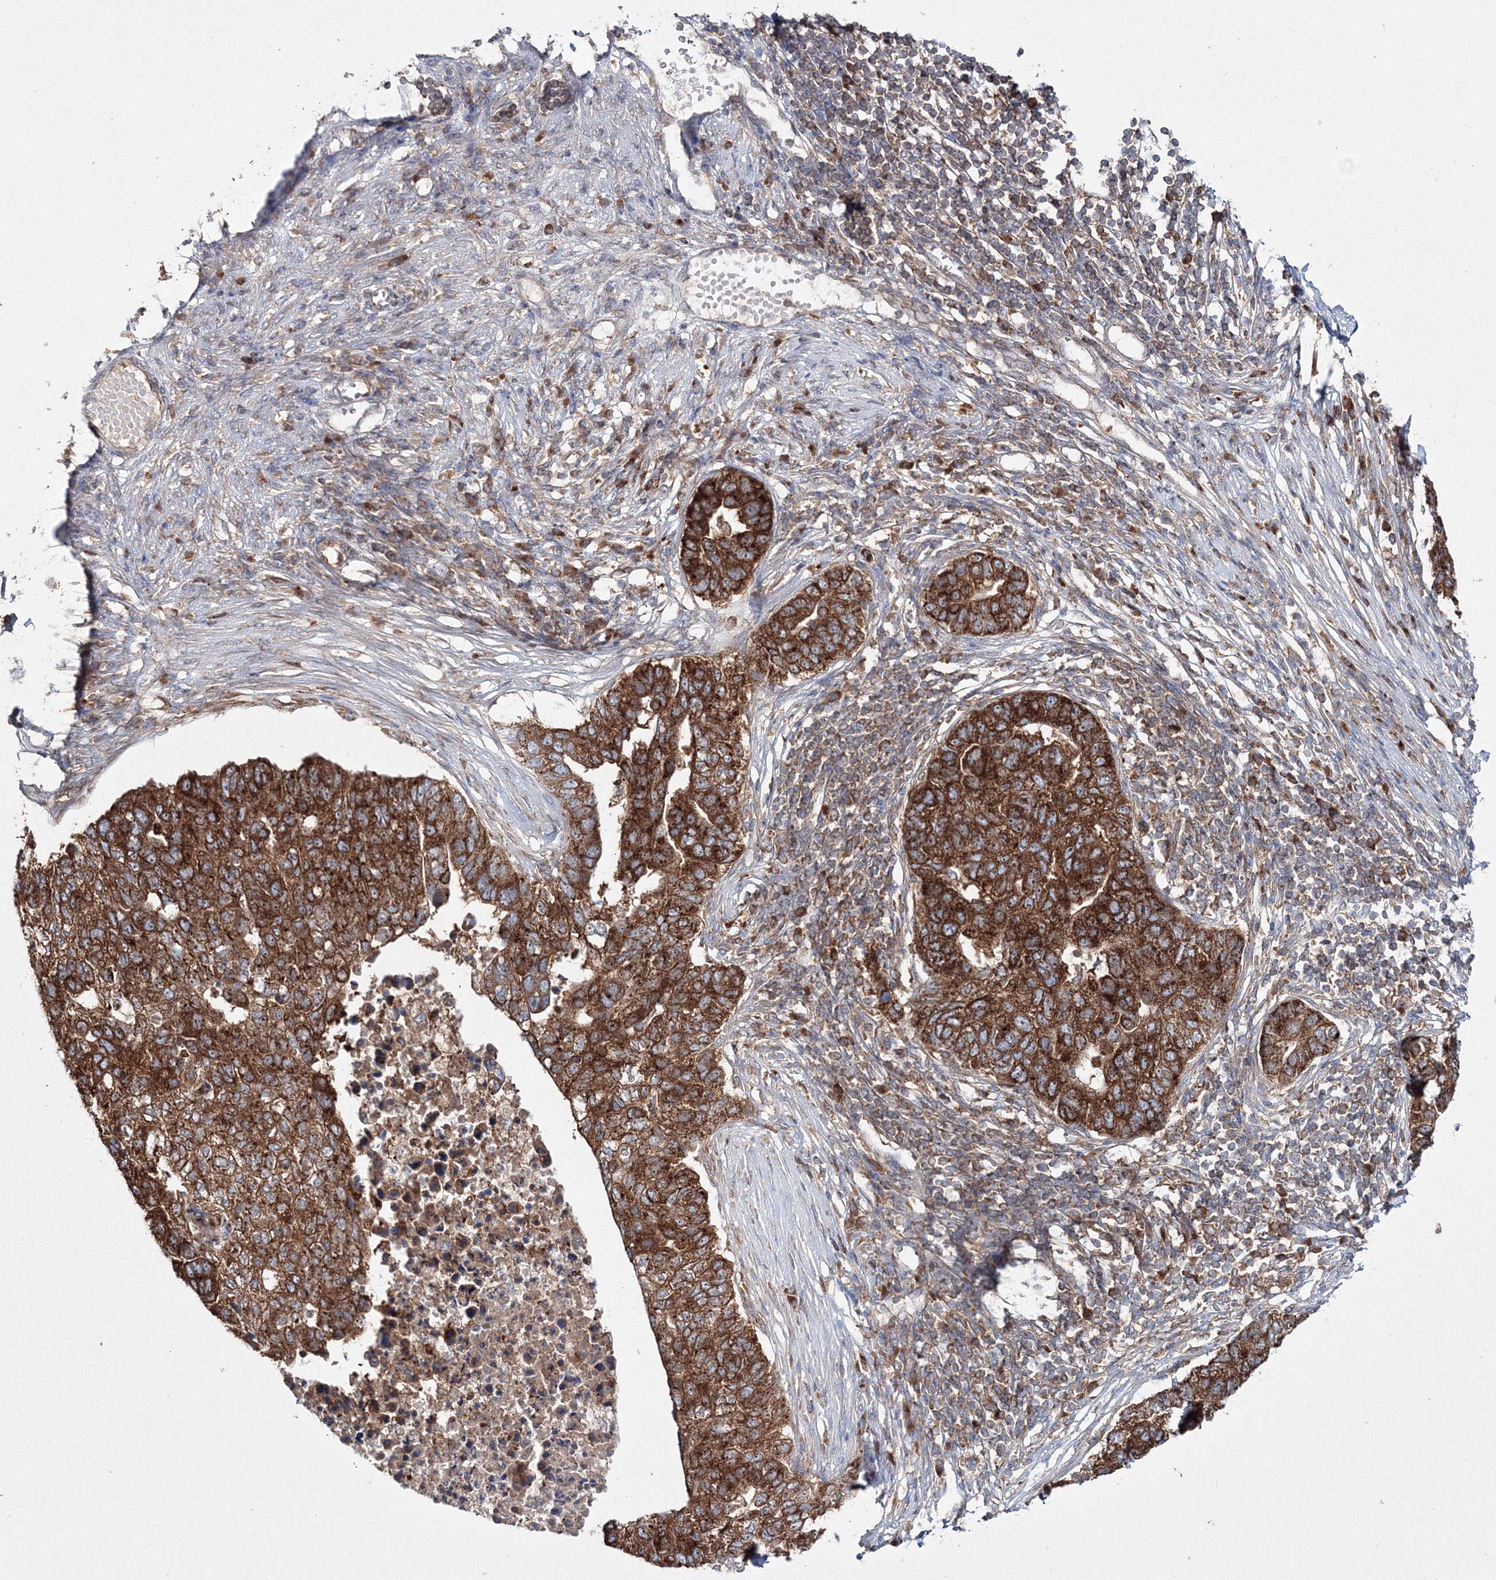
{"staining": {"intensity": "strong", "quantity": ">75%", "location": "cytoplasmic/membranous"}, "tissue": "pancreatic cancer", "cell_type": "Tumor cells", "image_type": "cancer", "snomed": [{"axis": "morphology", "description": "Adenocarcinoma, NOS"}, {"axis": "topography", "description": "Pancreas"}], "caption": "Immunohistochemical staining of adenocarcinoma (pancreatic) displays high levels of strong cytoplasmic/membranous protein staining in about >75% of tumor cells.", "gene": "PEX13", "patient": {"sex": "female", "age": 61}}